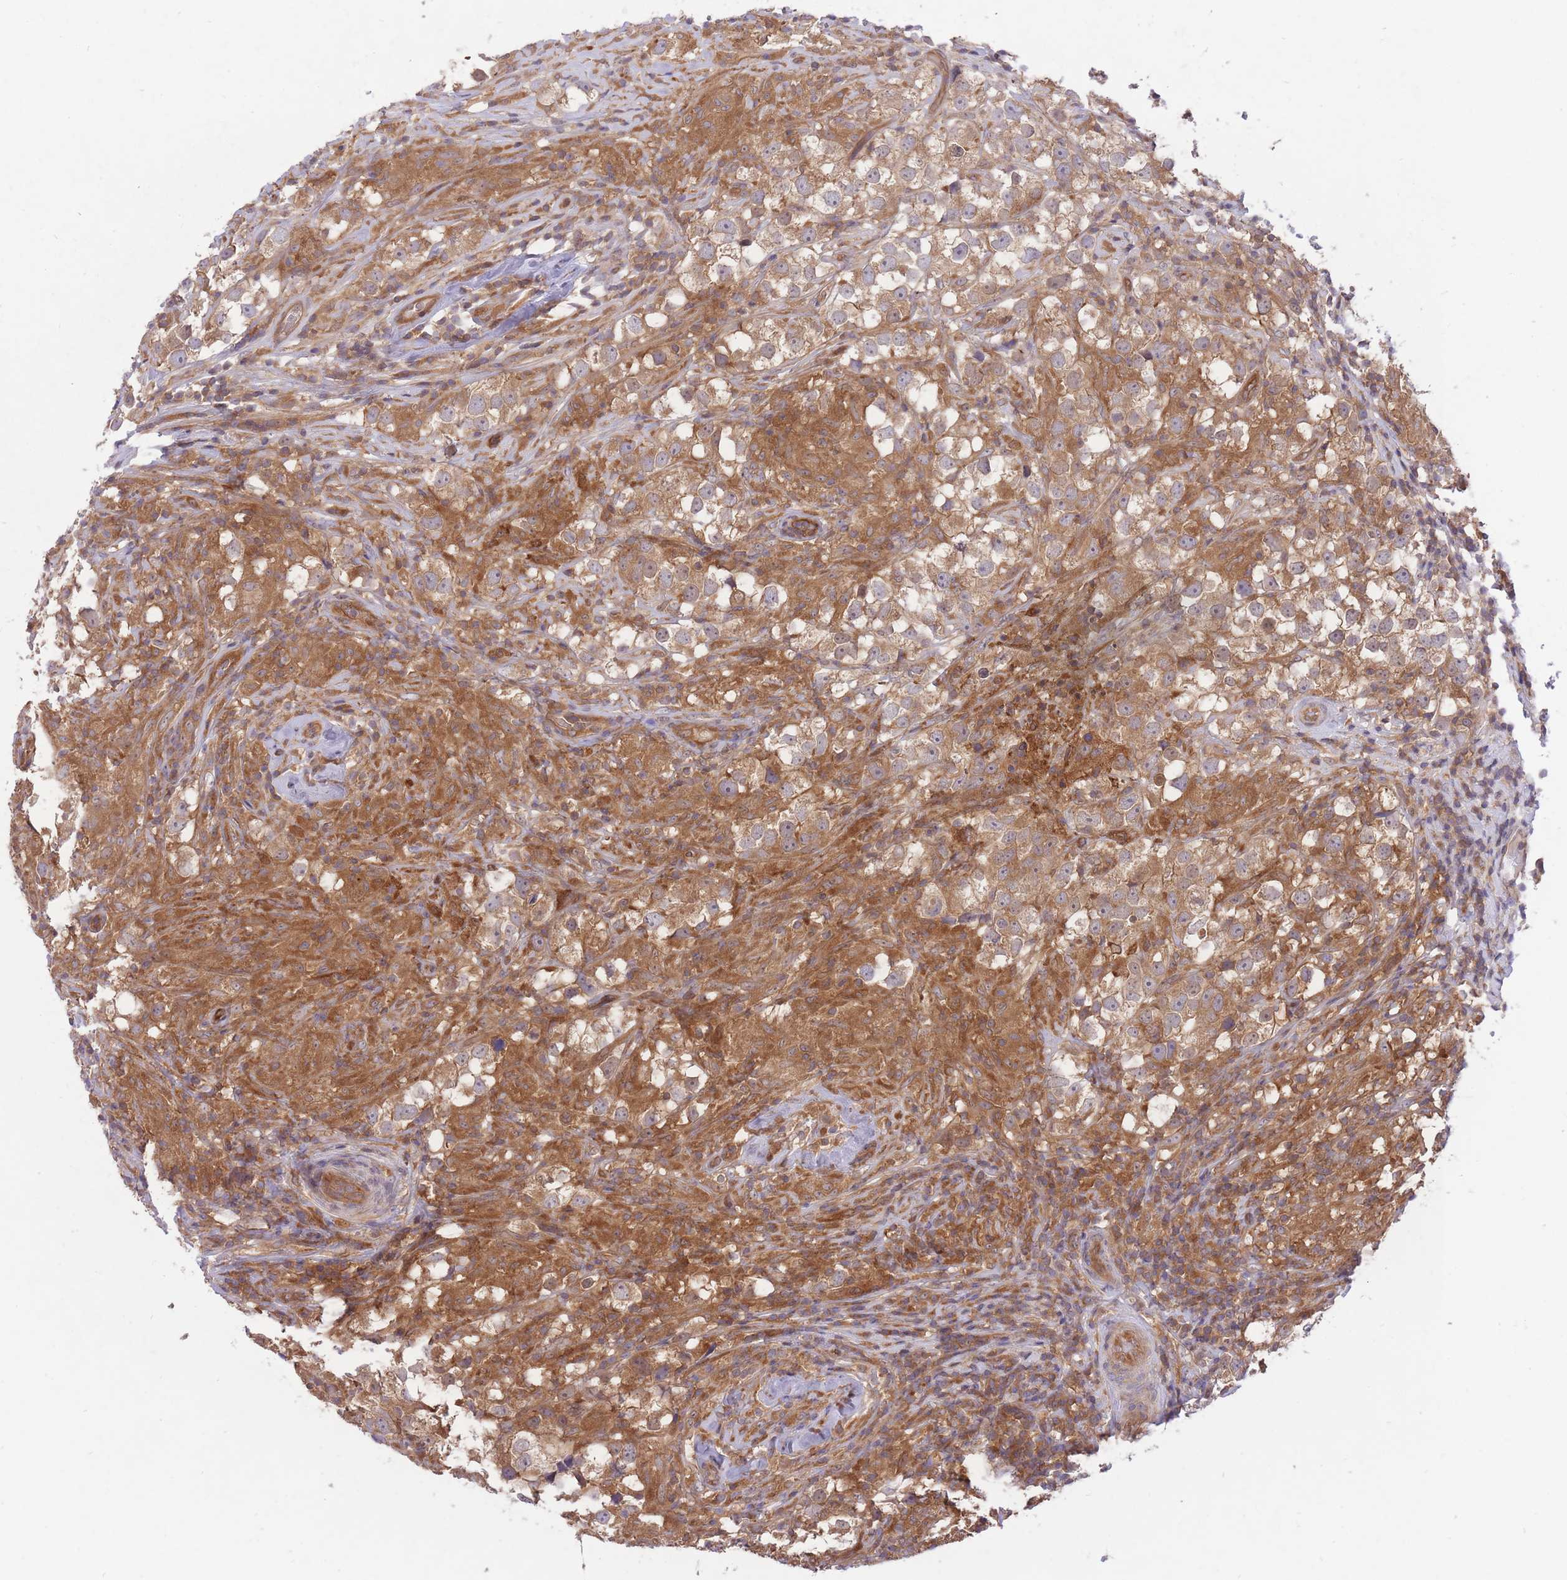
{"staining": {"intensity": "moderate", "quantity": "25%-75%", "location": "cytoplasmic/membranous"}, "tissue": "testis cancer", "cell_type": "Tumor cells", "image_type": "cancer", "snomed": [{"axis": "morphology", "description": "Seminoma, NOS"}, {"axis": "topography", "description": "Testis"}], "caption": "This photomicrograph shows immunohistochemistry (IHC) staining of human seminoma (testis), with medium moderate cytoplasmic/membranous expression in approximately 25%-75% of tumor cells.", "gene": "PREP", "patient": {"sex": "male", "age": 46}}